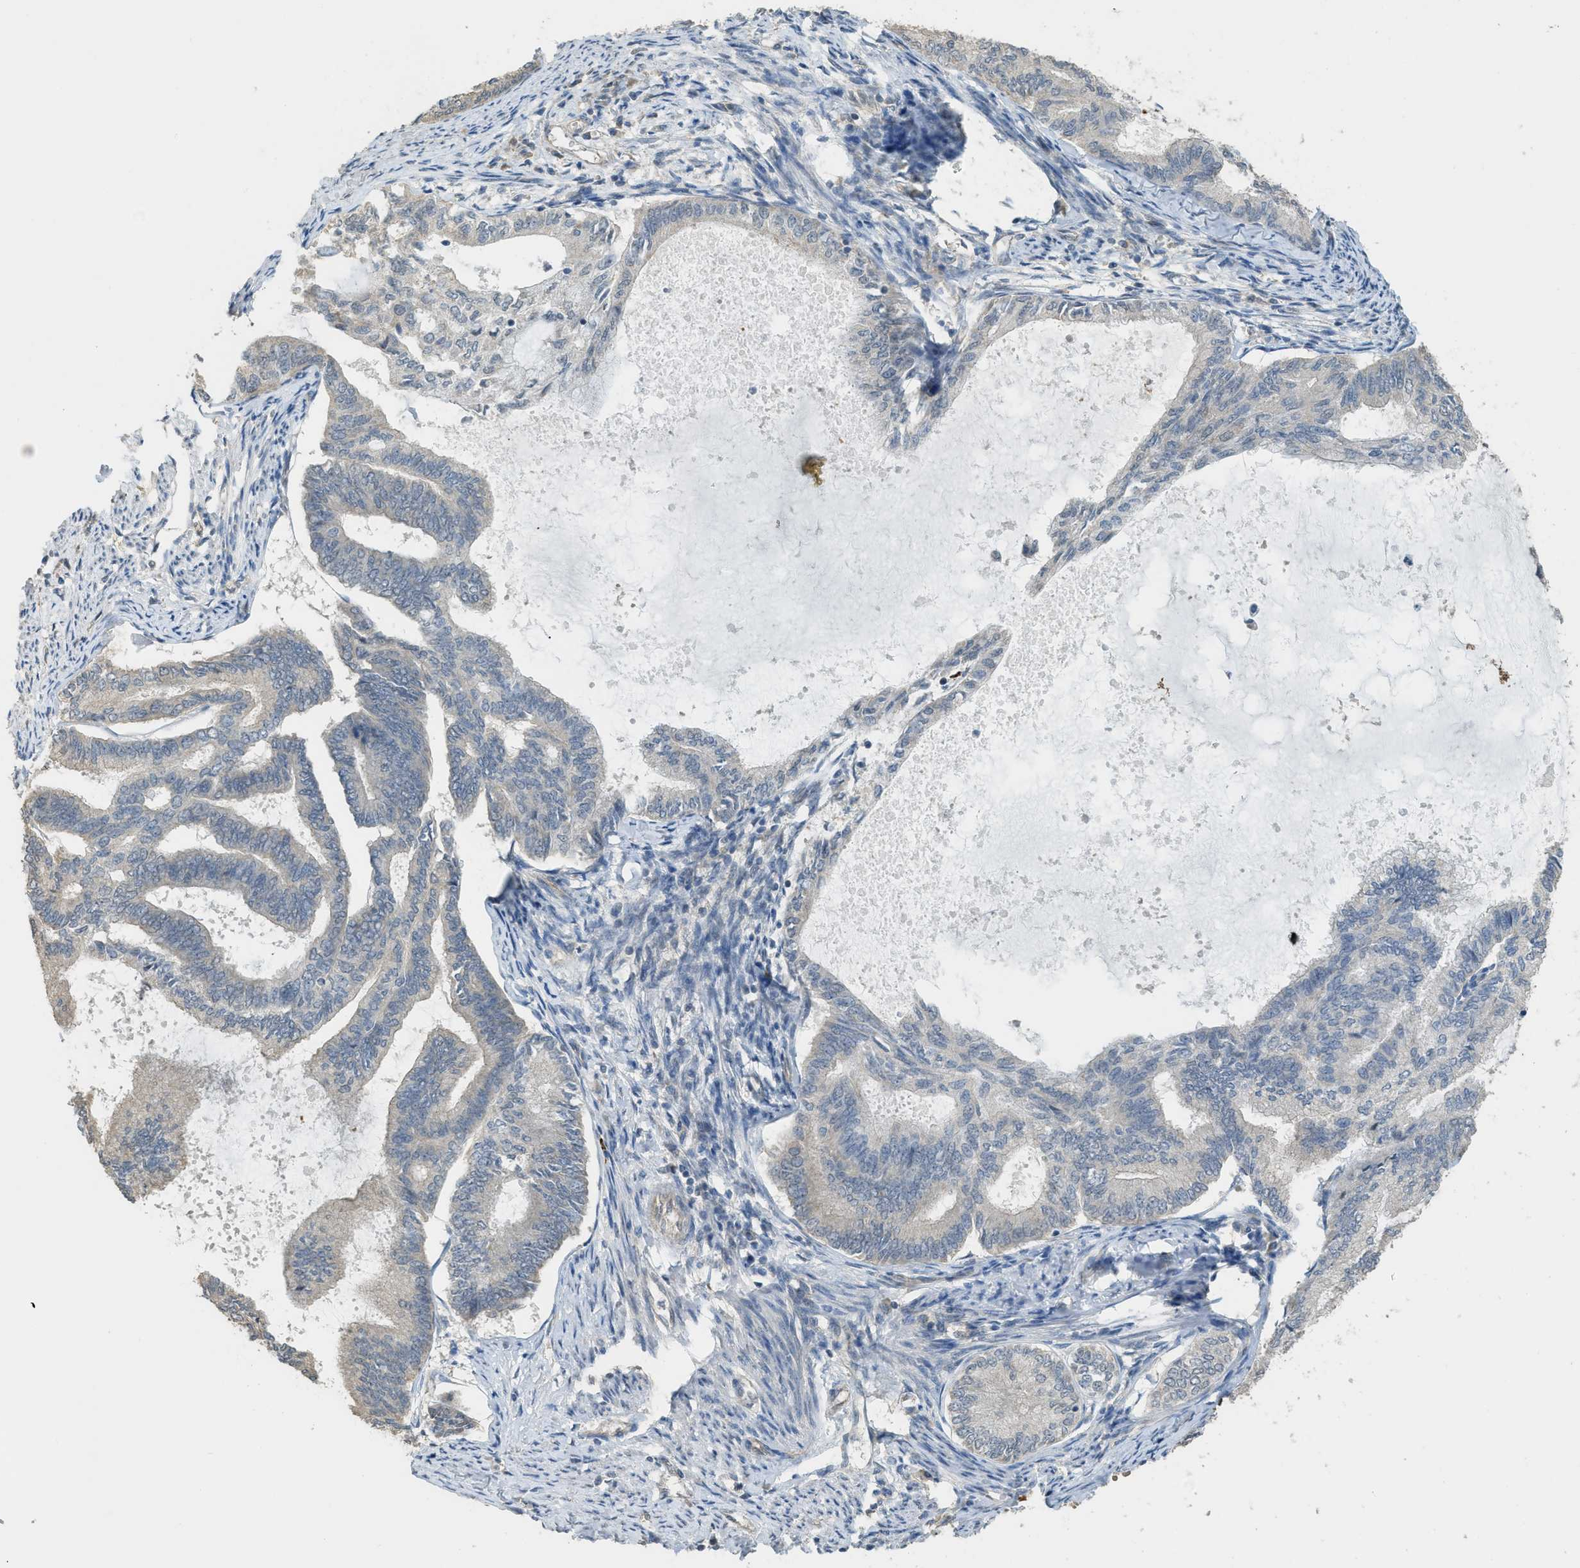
{"staining": {"intensity": "negative", "quantity": "none", "location": "none"}, "tissue": "endometrial cancer", "cell_type": "Tumor cells", "image_type": "cancer", "snomed": [{"axis": "morphology", "description": "Adenocarcinoma, NOS"}, {"axis": "topography", "description": "Endometrium"}], "caption": "Human endometrial adenocarcinoma stained for a protein using immunohistochemistry exhibits no positivity in tumor cells.", "gene": "IGF2BP2", "patient": {"sex": "female", "age": 86}}